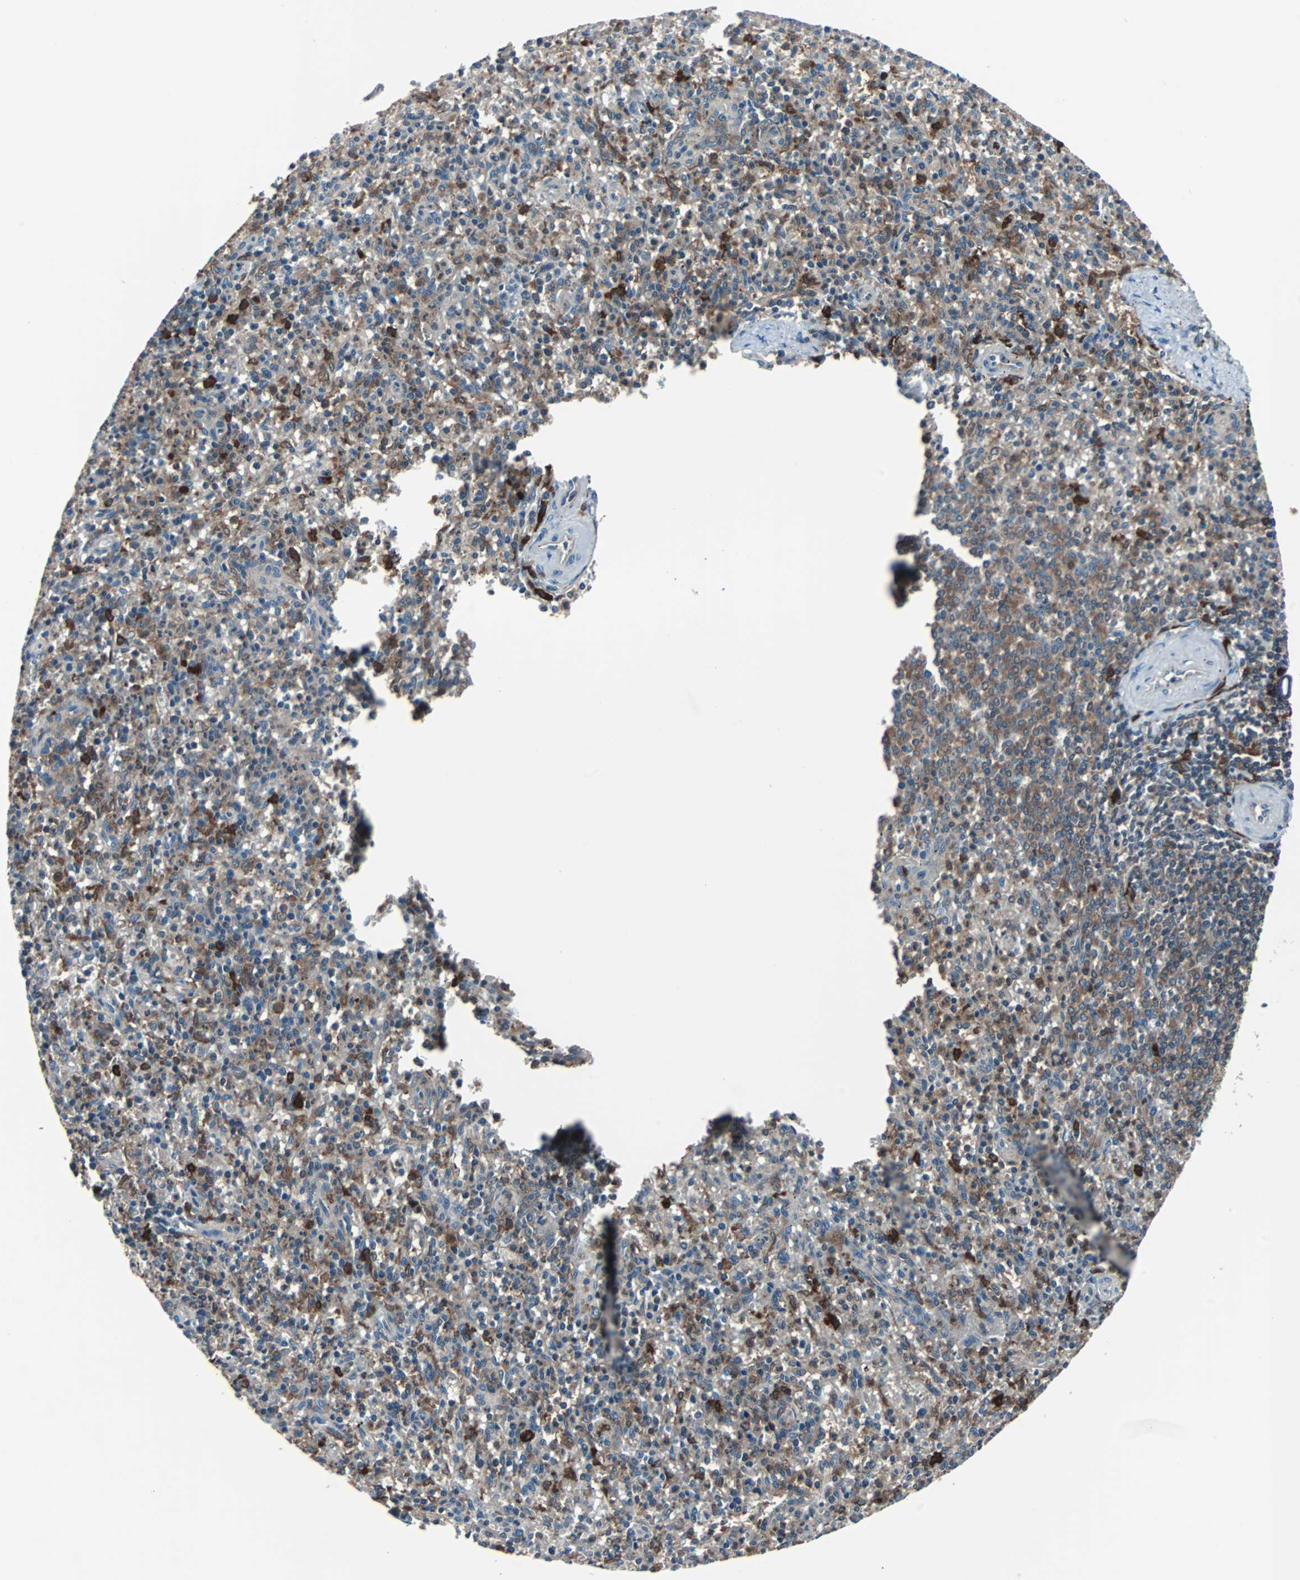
{"staining": {"intensity": "strong", "quantity": "25%-75%", "location": "cytoplasmic/membranous"}, "tissue": "spleen", "cell_type": "Cells in red pulp", "image_type": "normal", "snomed": [{"axis": "morphology", "description": "Normal tissue, NOS"}, {"axis": "topography", "description": "Spleen"}], "caption": "A brown stain labels strong cytoplasmic/membranous expression of a protein in cells in red pulp of normal spleen. The protein is shown in brown color, while the nuclei are stained blue.", "gene": "PAK1", "patient": {"sex": "male", "age": 72}}